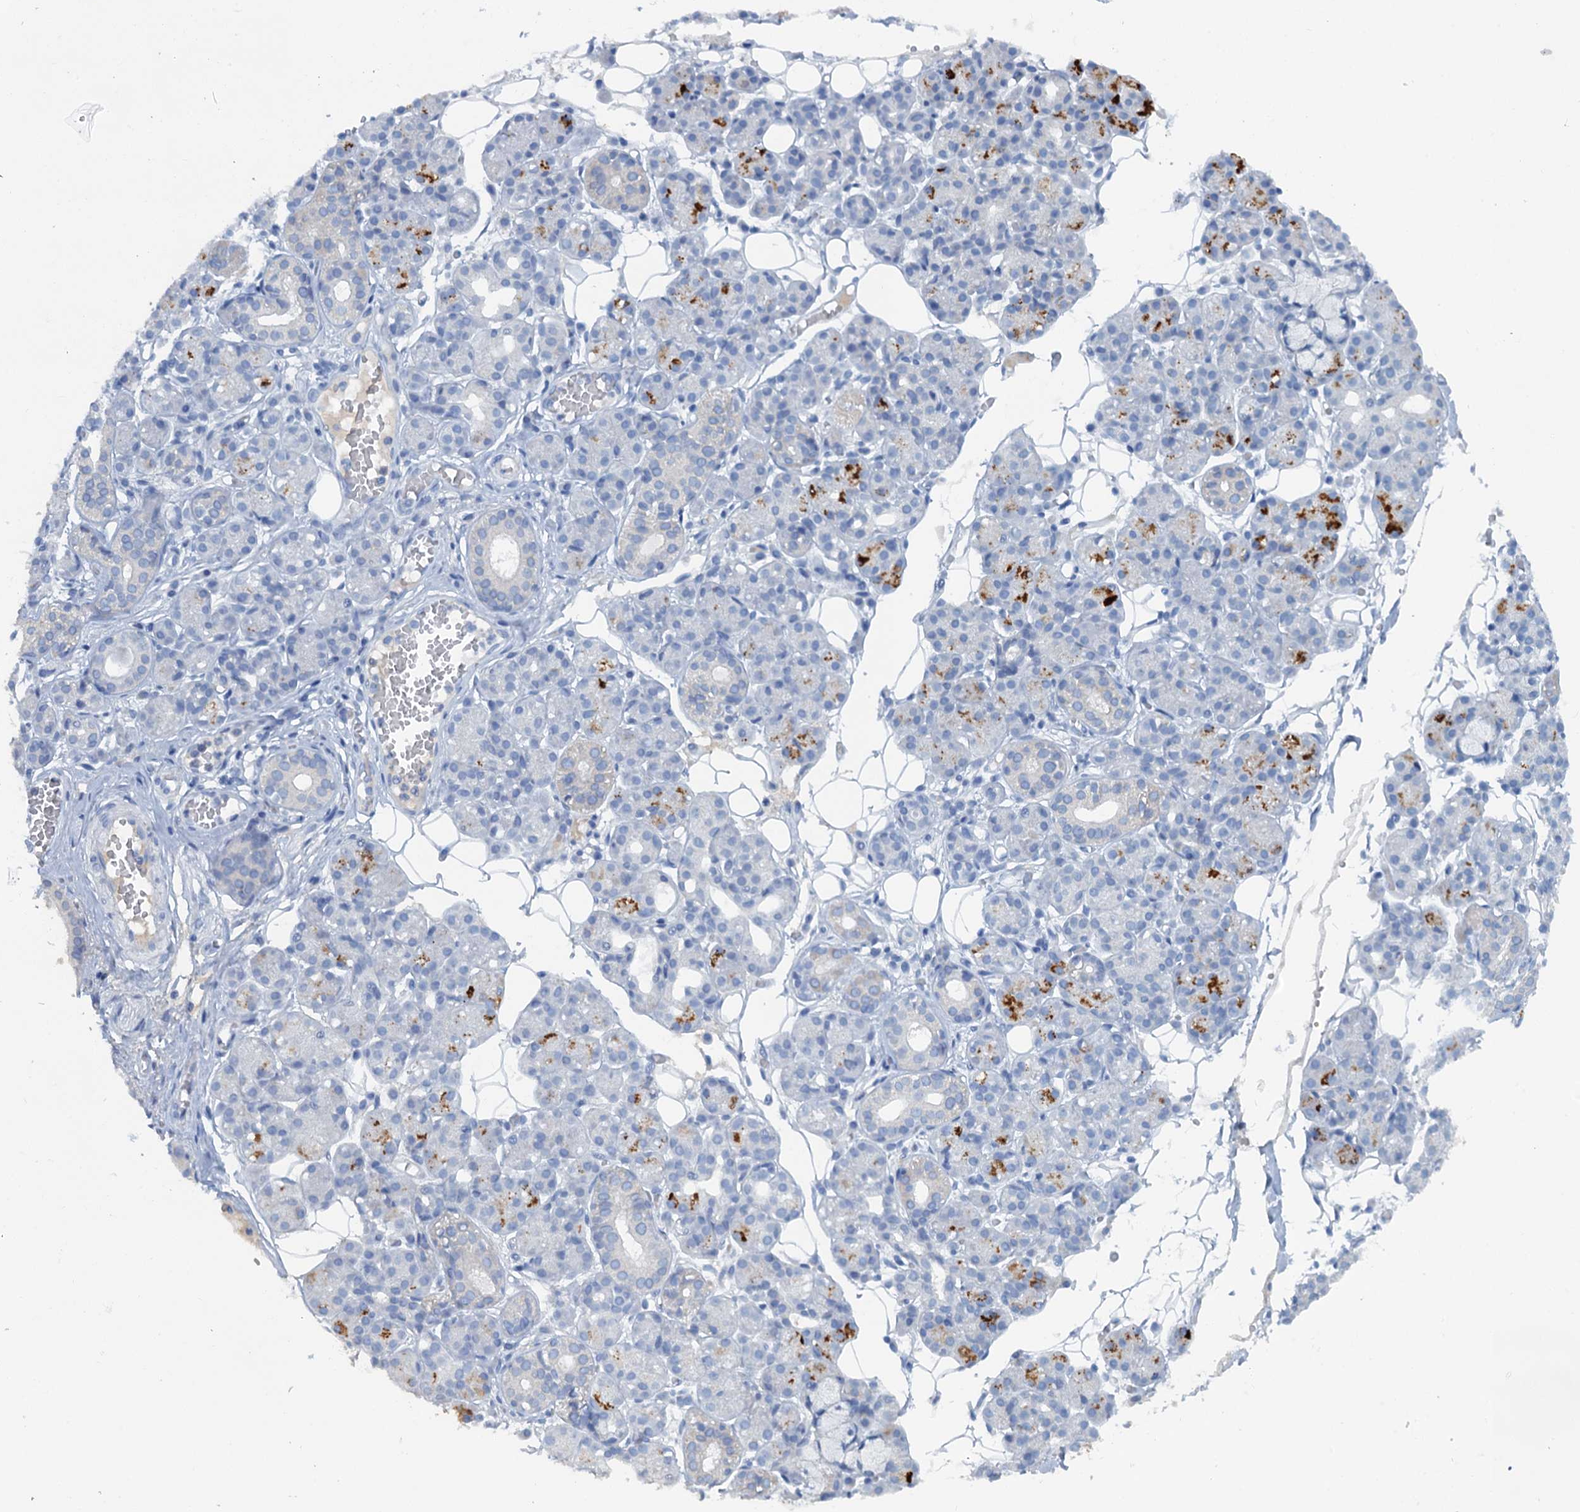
{"staining": {"intensity": "strong", "quantity": "<25%", "location": "cytoplasmic/membranous"}, "tissue": "salivary gland", "cell_type": "Glandular cells", "image_type": "normal", "snomed": [{"axis": "morphology", "description": "Normal tissue, NOS"}, {"axis": "topography", "description": "Salivary gland"}], "caption": "An IHC image of normal tissue is shown. Protein staining in brown highlights strong cytoplasmic/membranous positivity in salivary gland within glandular cells.", "gene": "MYADML2", "patient": {"sex": "male", "age": 63}}